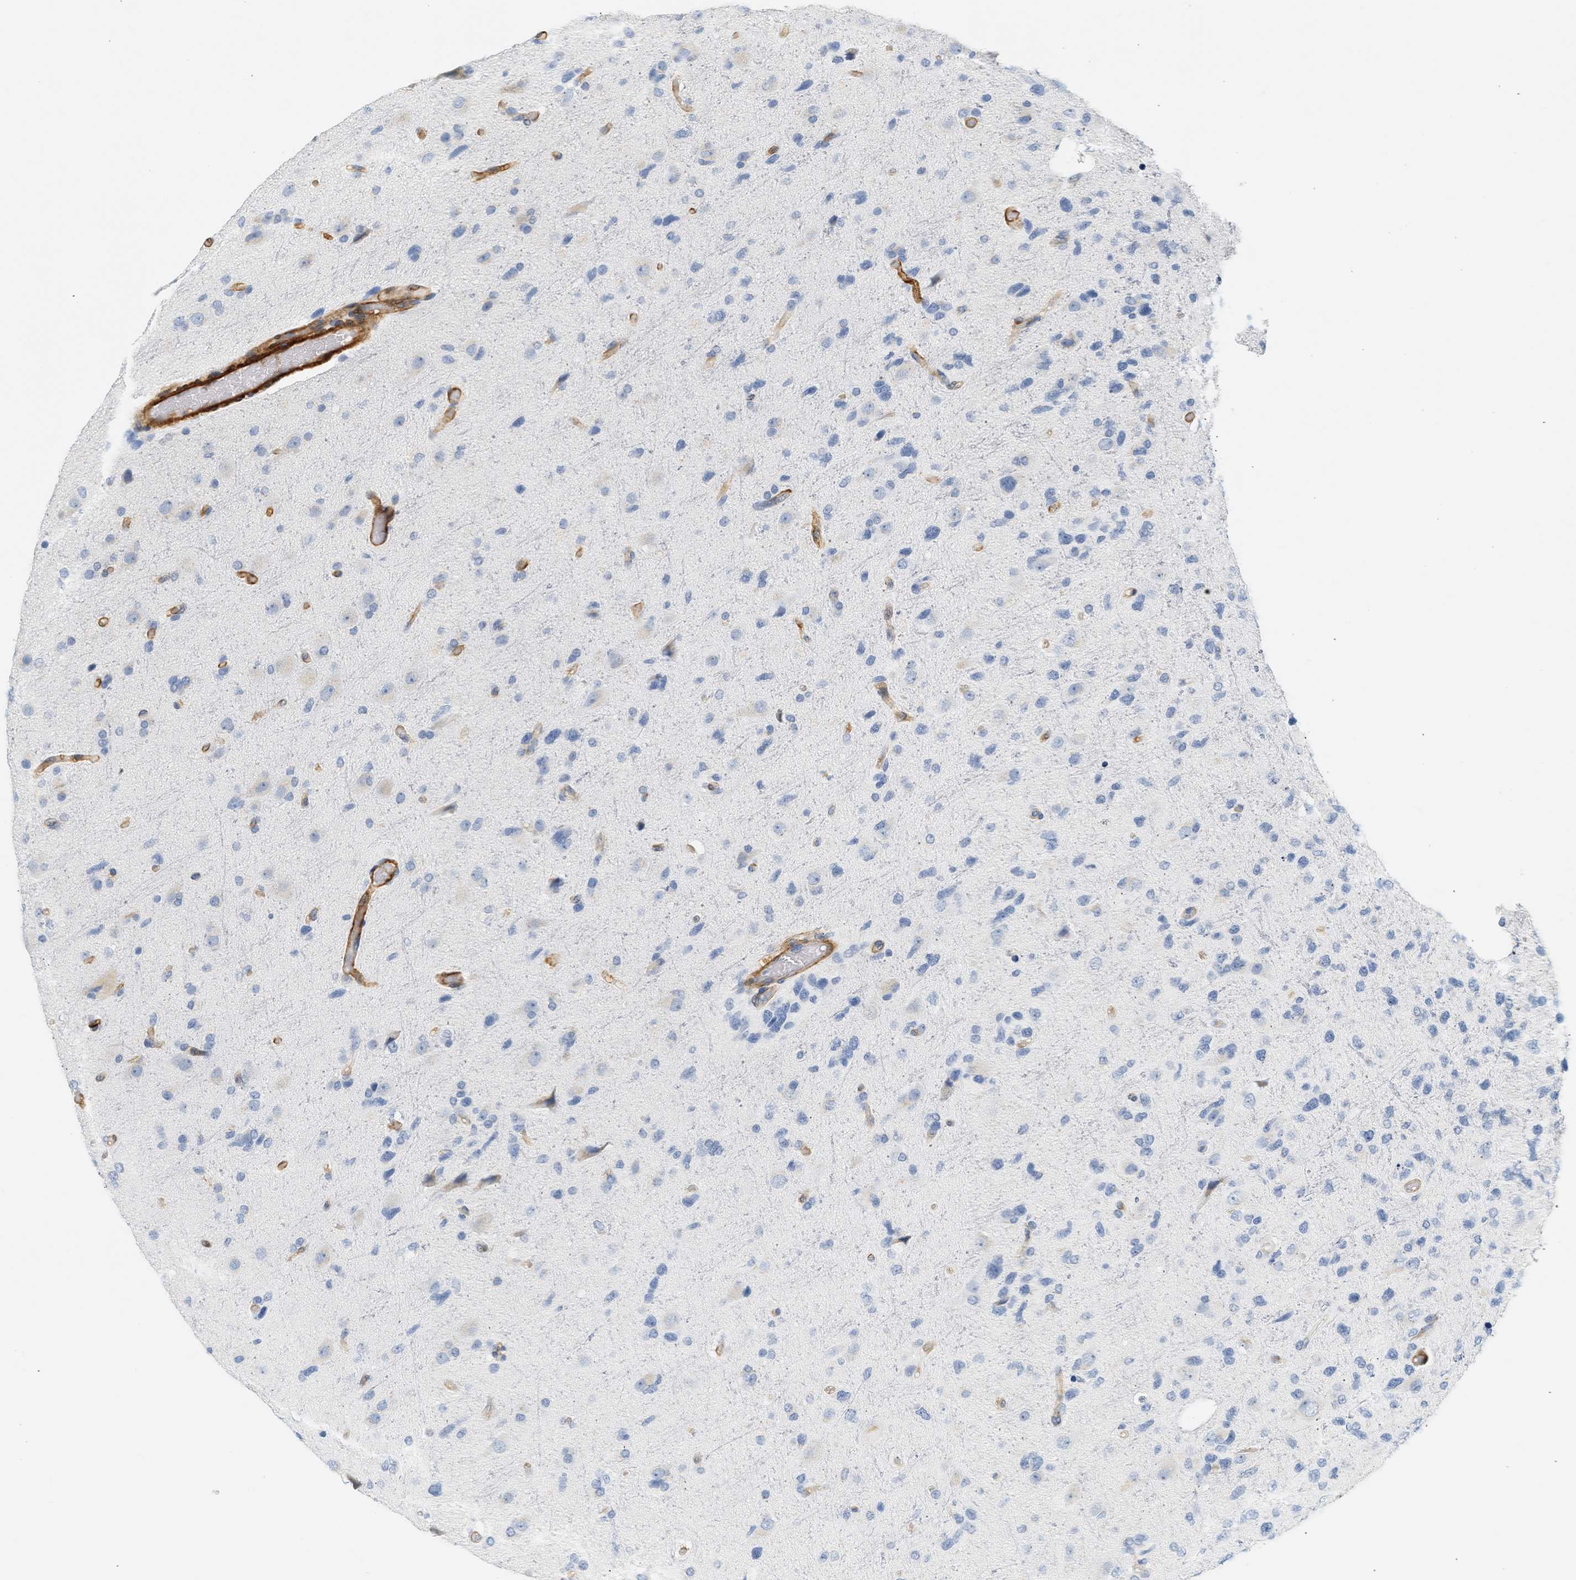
{"staining": {"intensity": "negative", "quantity": "none", "location": "none"}, "tissue": "glioma", "cell_type": "Tumor cells", "image_type": "cancer", "snomed": [{"axis": "morphology", "description": "Glioma, malignant, High grade"}, {"axis": "topography", "description": "Brain"}], "caption": "Human malignant high-grade glioma stained for a protein using immunohistochemistry (IHC) demonstrates no positivity in tumor cells.", "gene": "SLC30A7", "patient": {"sex": "female", "age": 58}}